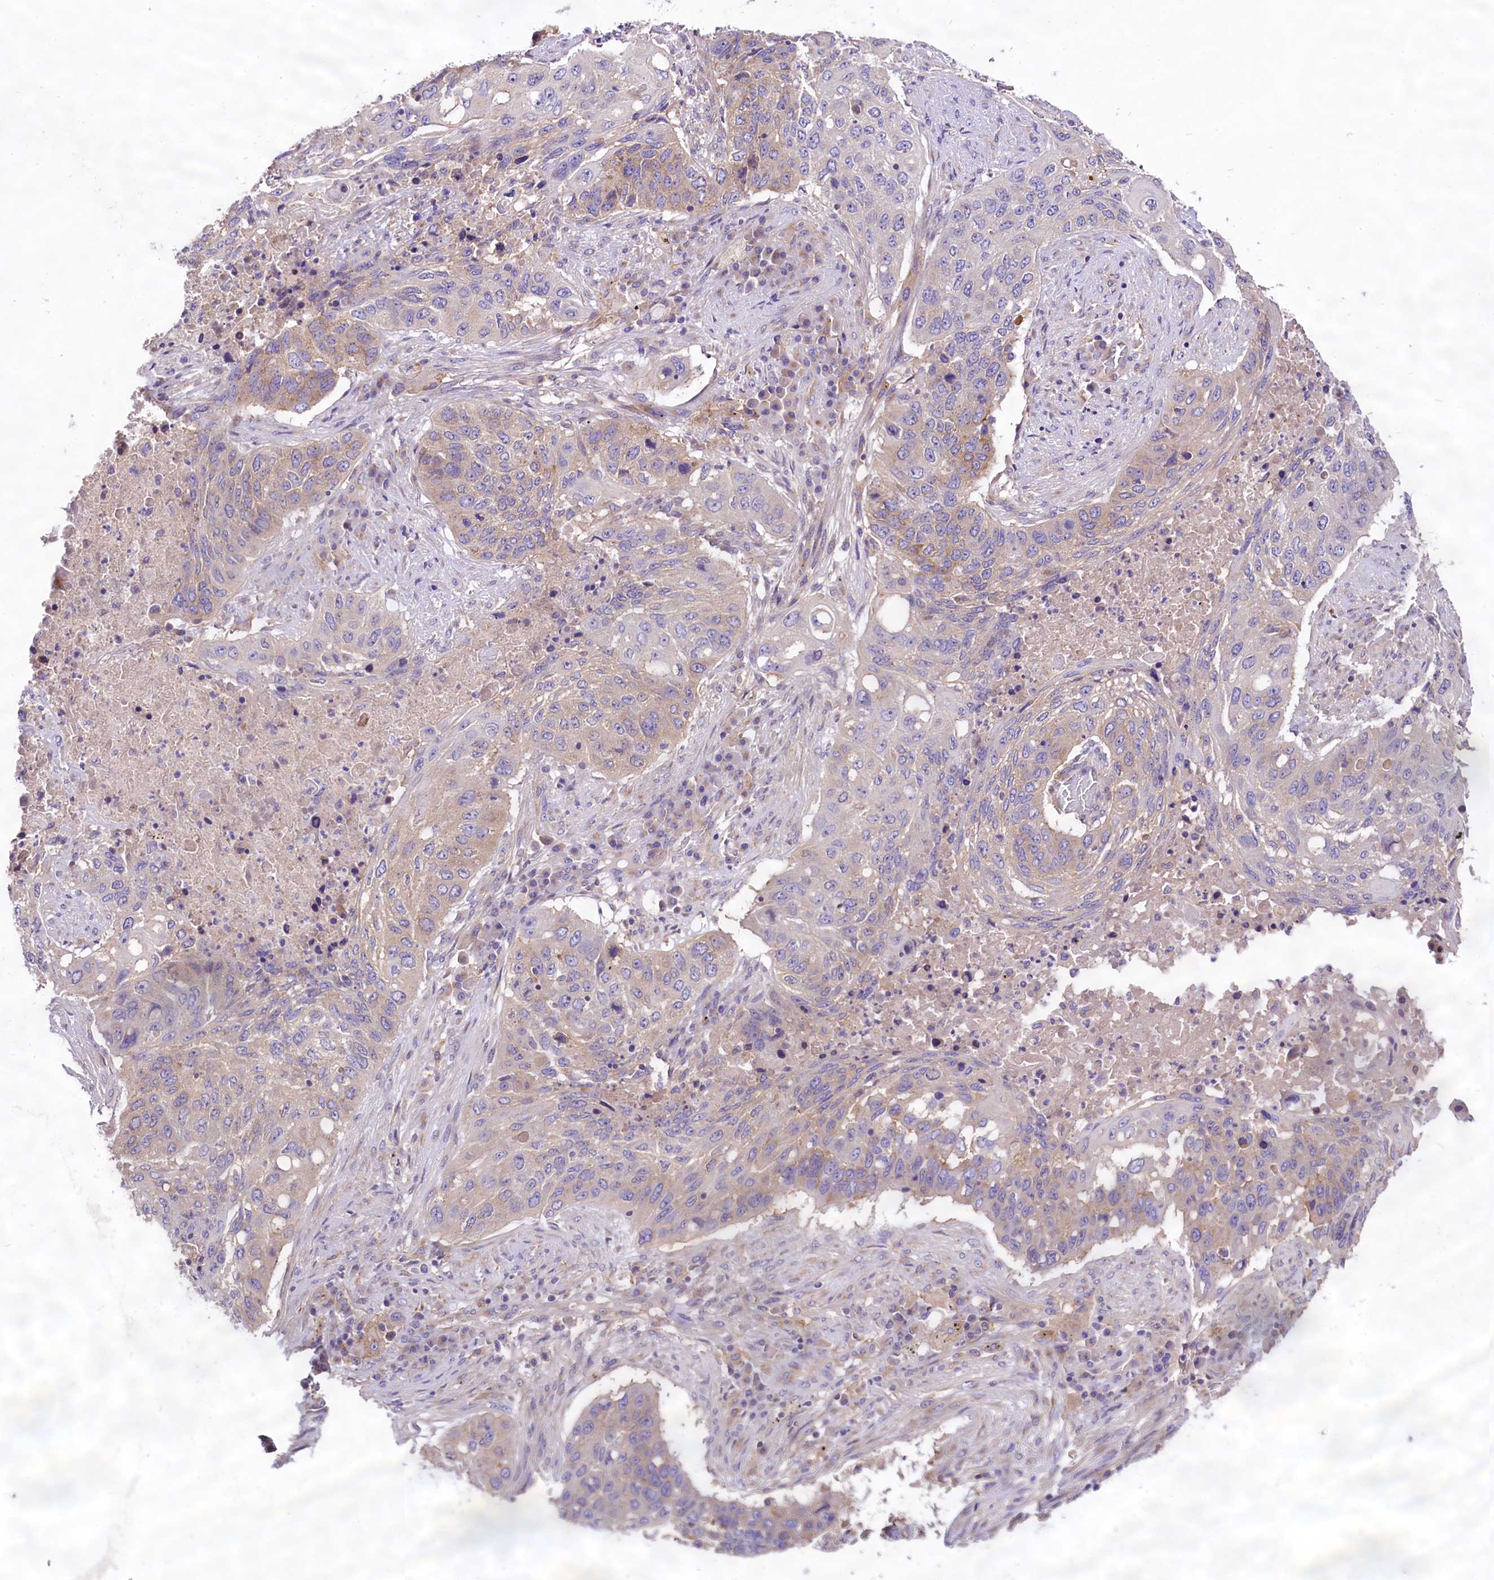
{"staining": {"intensity": "negative", "quantity": "none", "location": "none"}, "tissue": "lung cancer", "cell_type": "Tumor cells", "image_type": "cancer", "snomed": [{"axis": "morphology", "description": "Squamous cell carcinoma, NOS"}, {"axis": "topography", "description": "Lung"}], "caption": "The image displays no significant staining in tumor cells of lung cancer (squamous cell carcinoma).", "gene": "PEMT", "patient": {"sex": "female", "age": 63}}